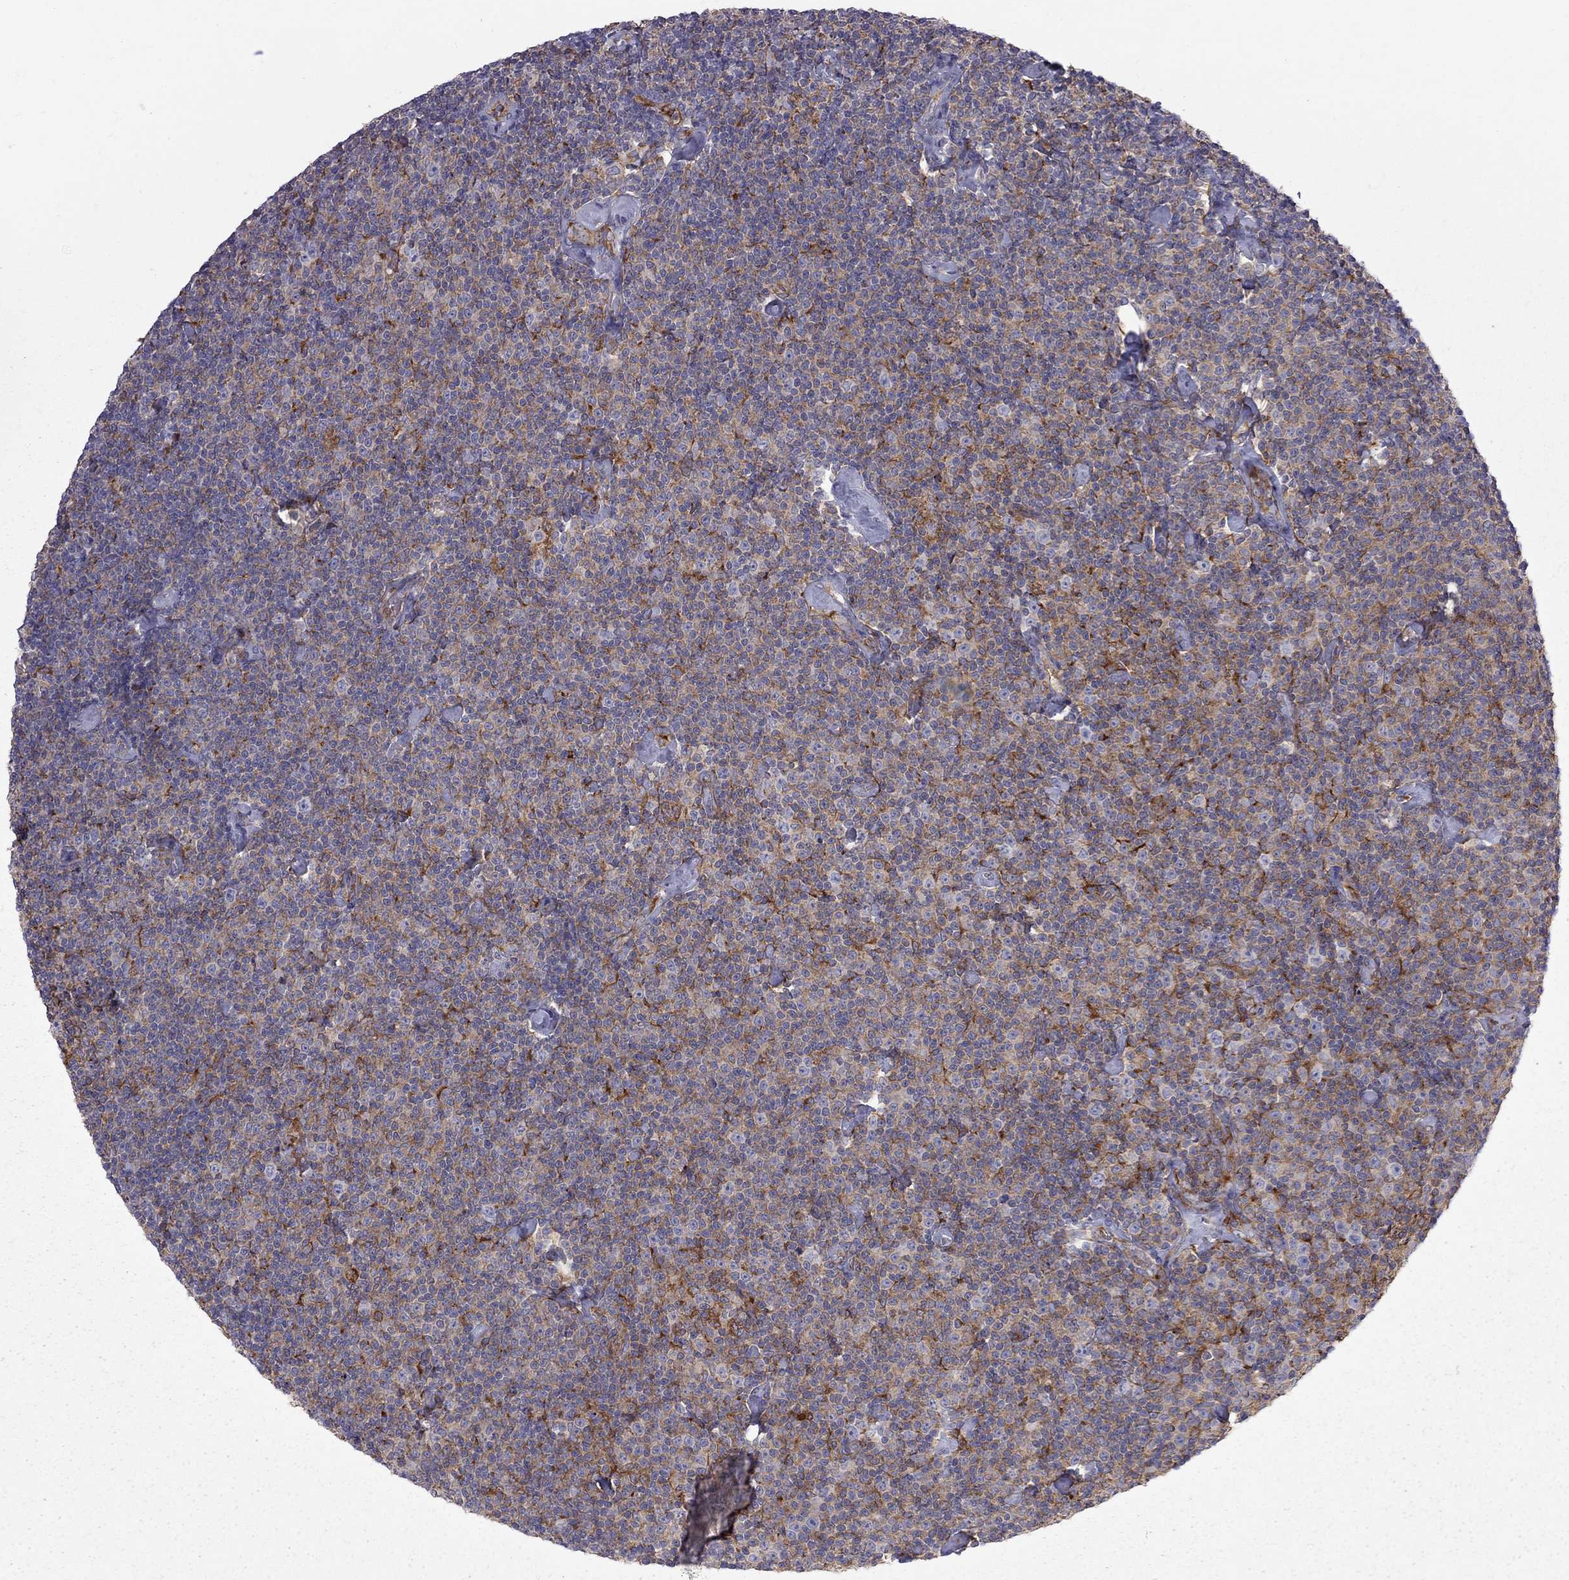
{"staining": {"intensity": "strong", "quantity": "<25%", "location": "cytoplasmic/membranous"}, "tissue": "lymphoma", "cell_type": "Tumor cells", "image_type": "cancer", "snomed": [{"axis": "morphology", "description": "Malignant lymphoma, non-Hodgkin's type, Low grade"}, {"axis": "topography", "description": "Lymph node"}], "caption": "The immunohistochemical stain shows strong cytoplasmic/membranous expression in tumor cells of malignant lymphoma, non-Hodgkin's type (low-grade) tissue.", "gene": "EIF4E3", "patient": {"sex": "male", "age": 81}}